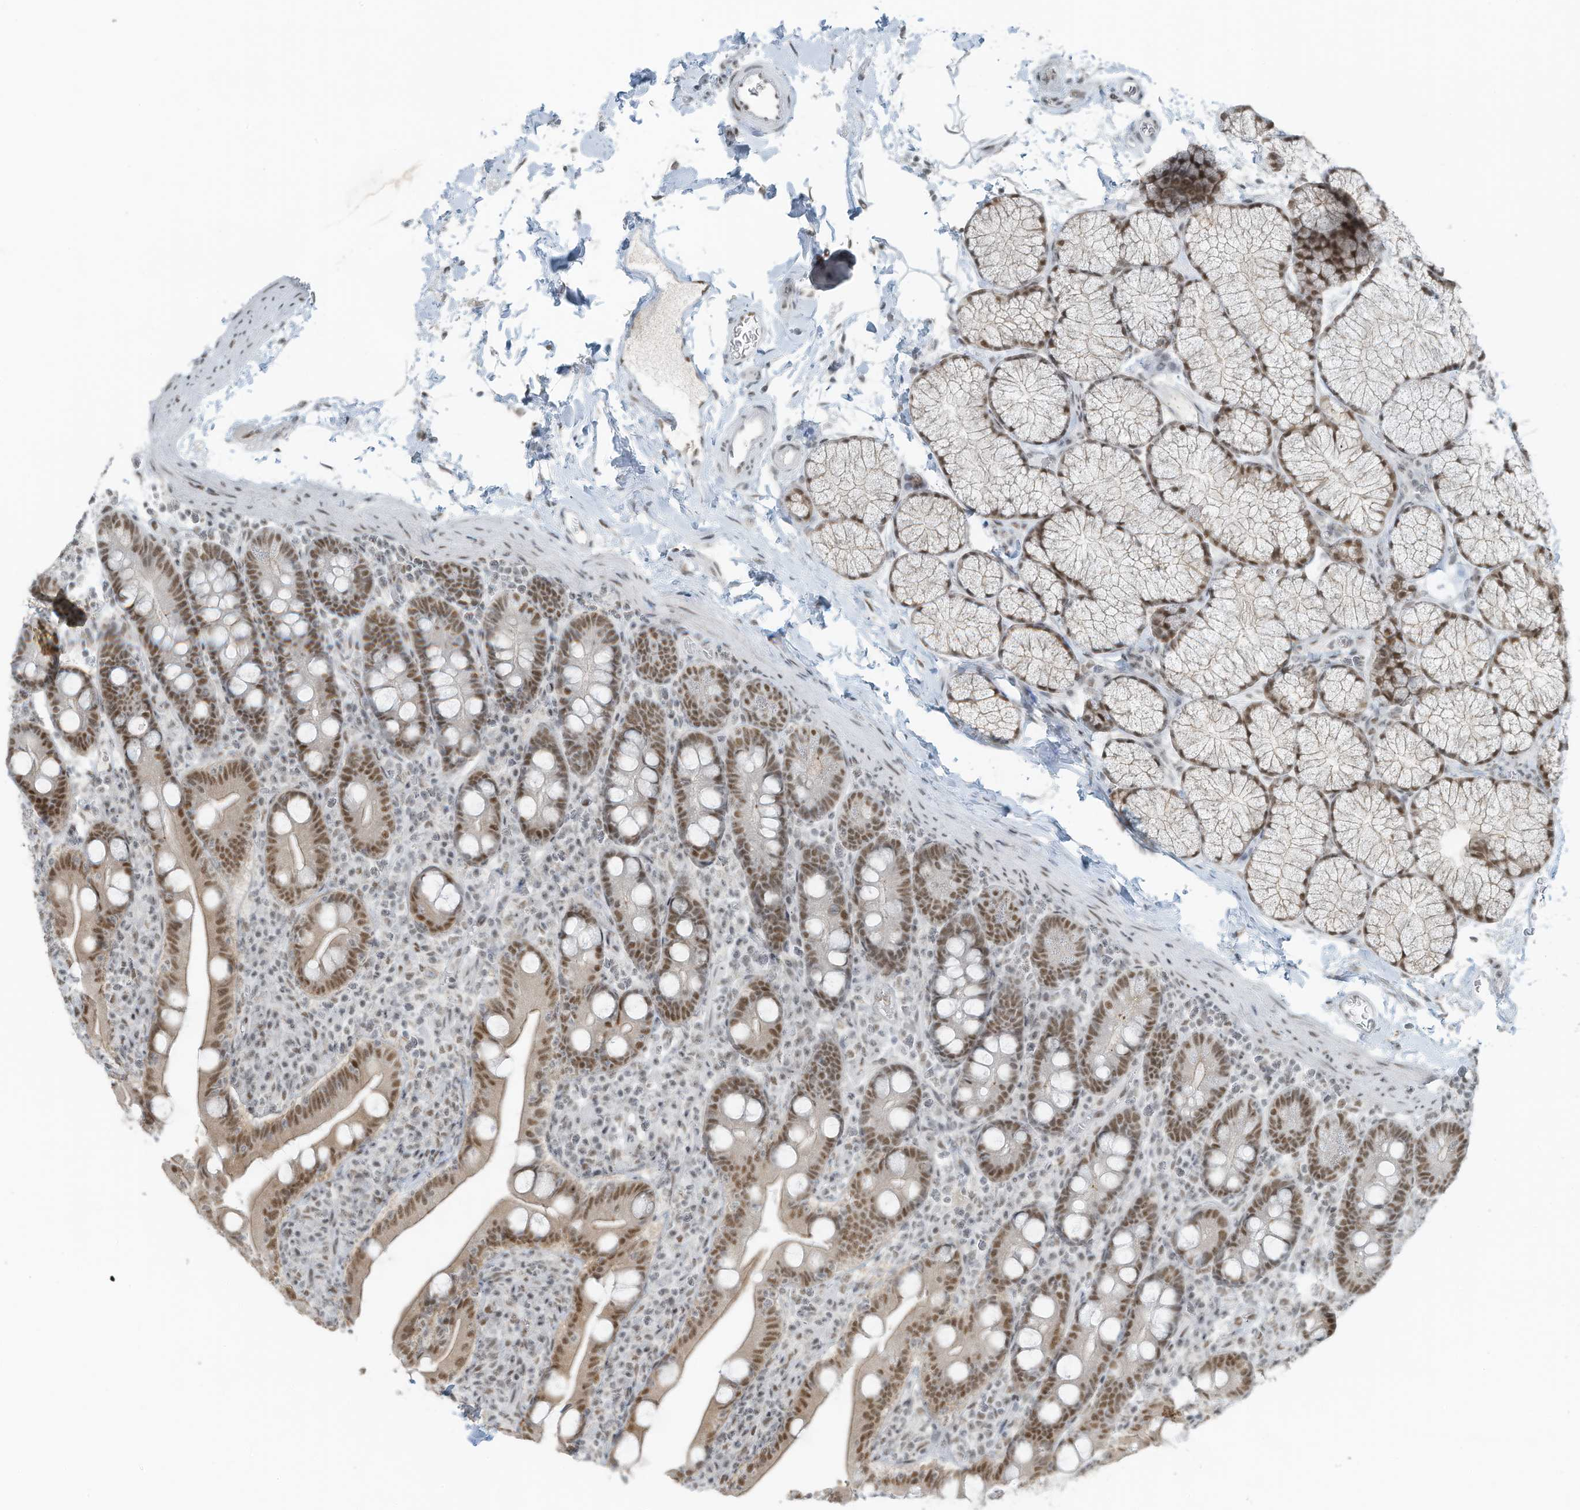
{"staining": {"intensity": "moderate", "quantity": ">75%", "location": "nuclear"}, "tissue": "duodenum", "cell_type": "Glandular cells", "image_type": "normal", "snomed": [{"axis": "morphology", "description": "Normal tissue, NOS"}, {"axis": "topography", "description": "Duodenum"}], "caption": "This photomicrograph shows benign duodenum stained with immunohistochemistry to label a protein in brown. The nuclear of glandular cells show moderate positivity for the protein. Nuclei are counter-stained blue.", "gene": "WRNIP1", "patient": {"sex": "male", "age": 35}}